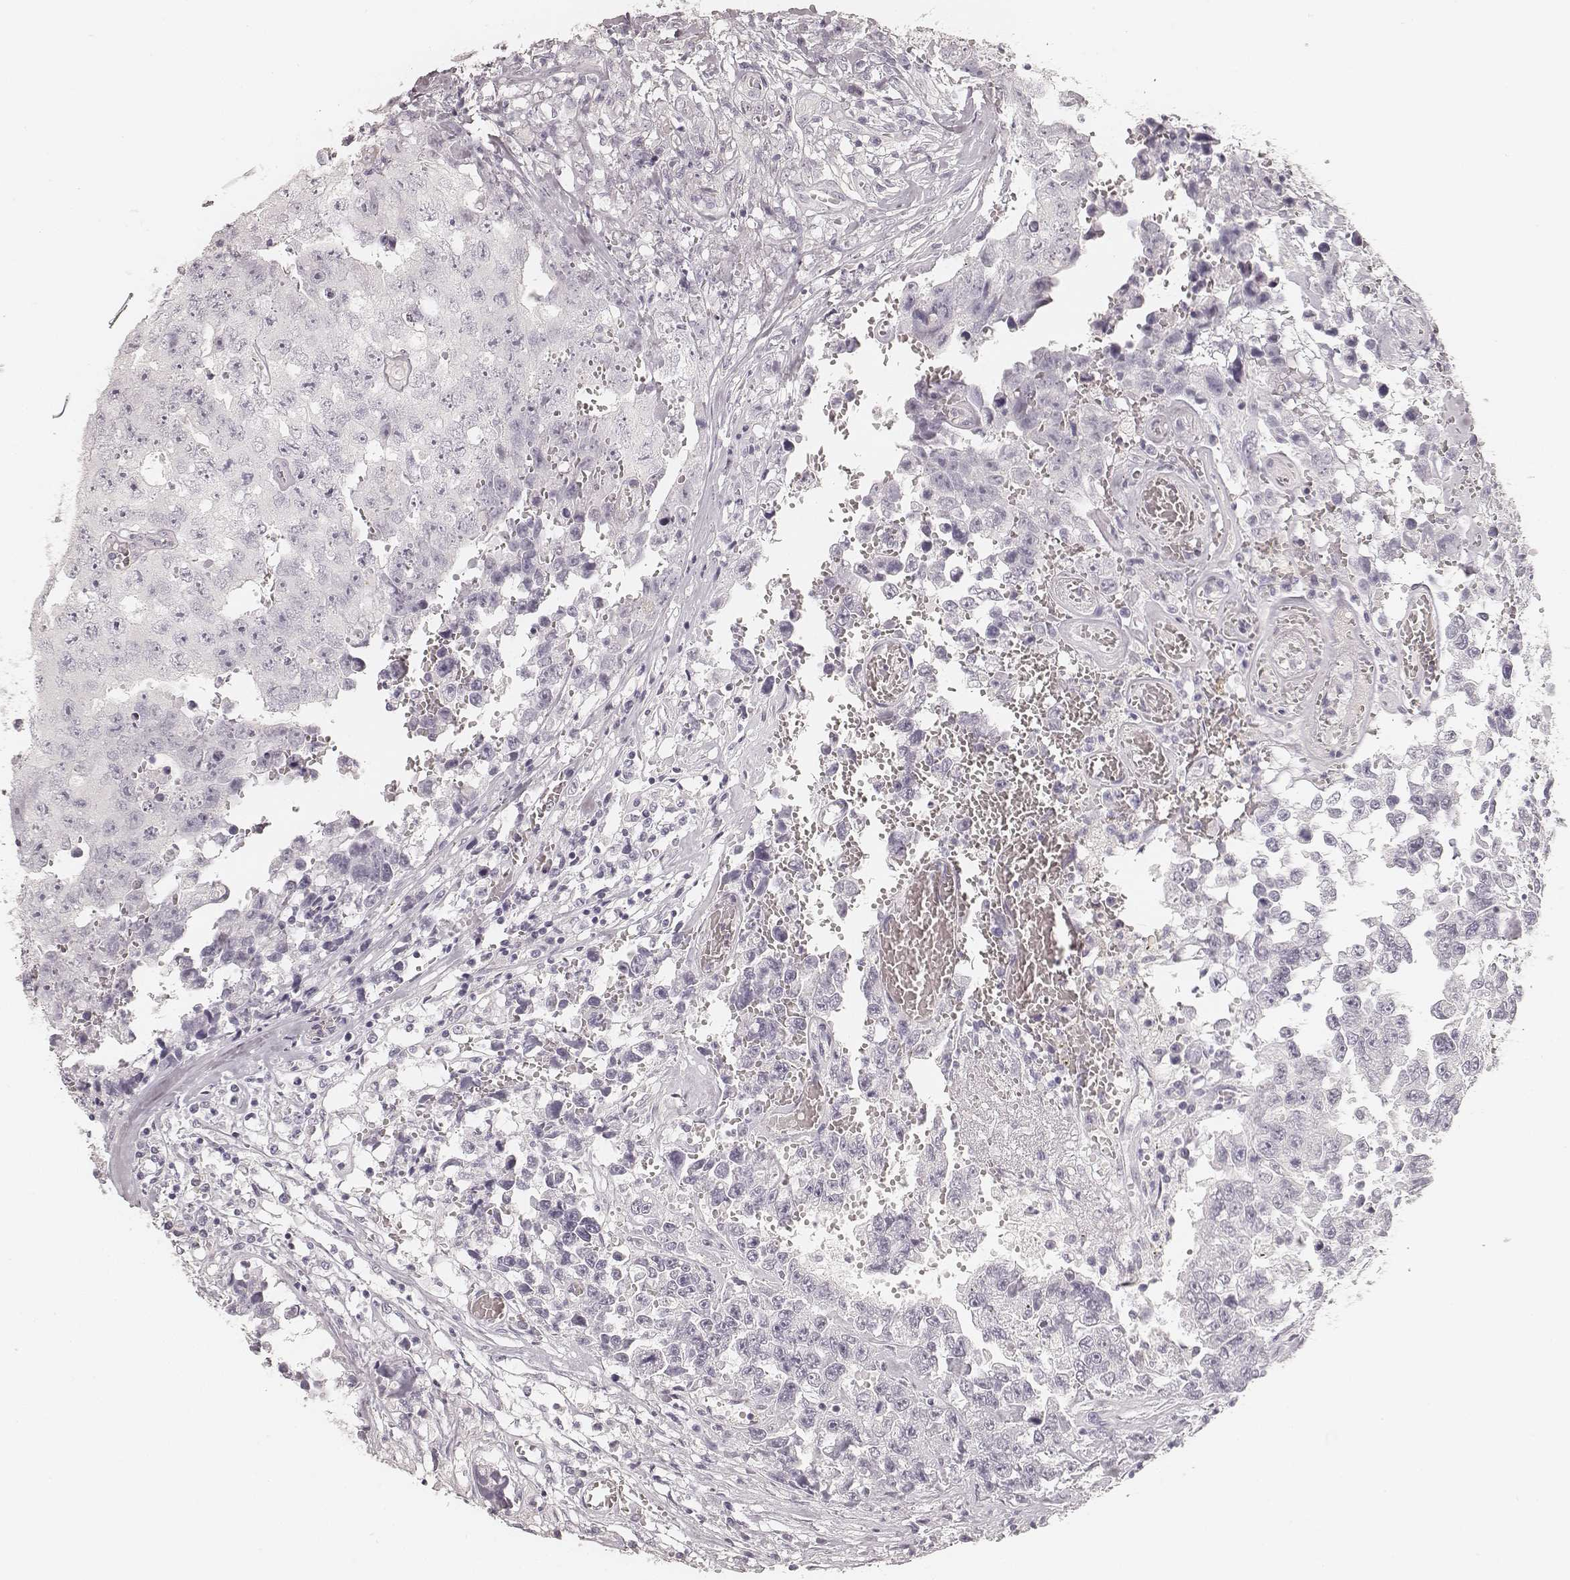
{"staining": {"intensity": "negative", "quantity": "none", "location": "none"}, "tissue": "testis cancer", "cell_type": "Tumor cells", "image_type": "cancer", "snomed": [{"axis": "morphology", "description": "Carcinoma, Embryonal, NOS"}, {"axis": "topography", "description": "Testis"}], "caption": "An image of testis cancer (embryonal carcinoma) stained for a protein demonstrates no brown staining in tumor cells.", "gene": "HNF4G", "patient": {"sex": "male", "age": 36}}